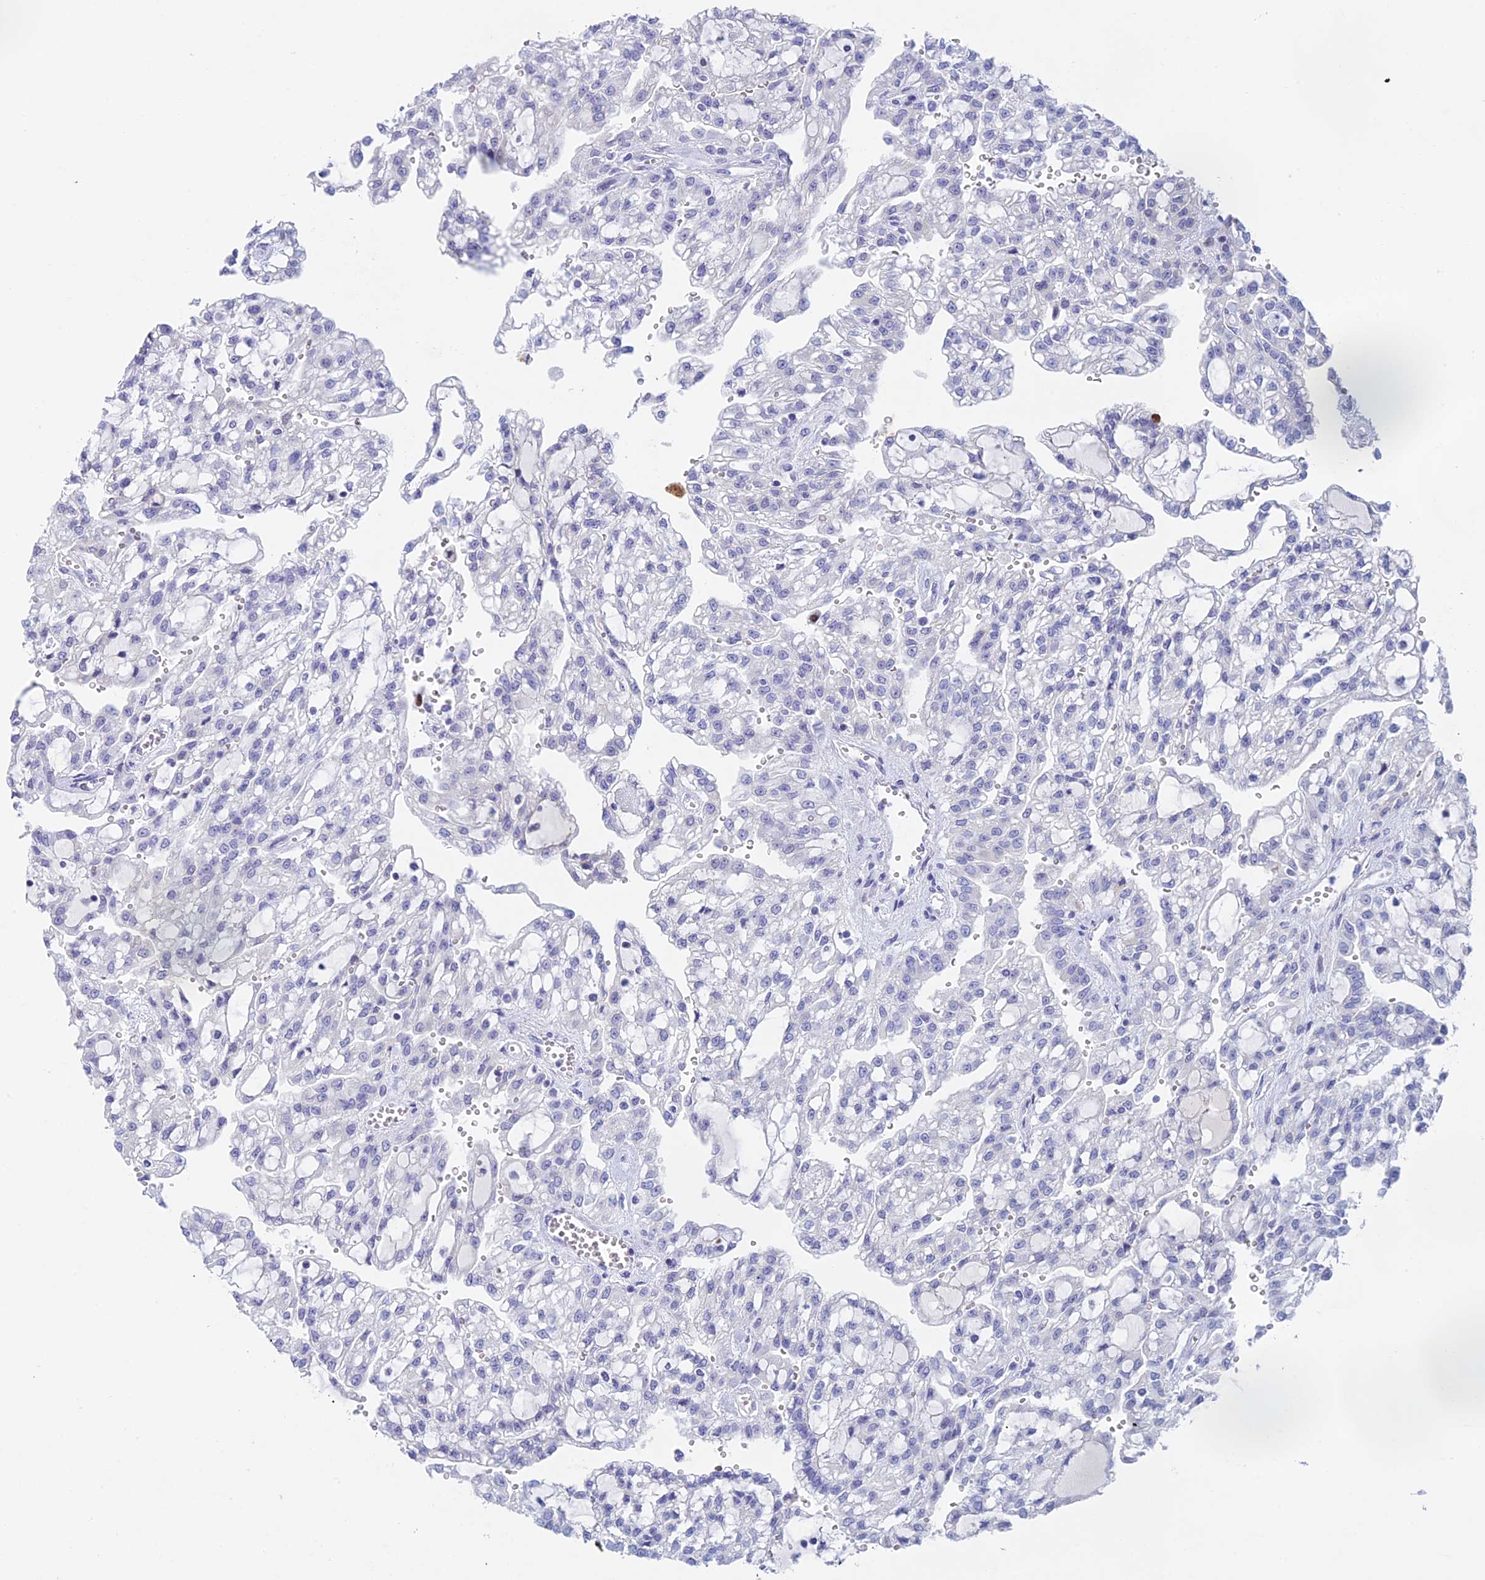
{"staining": {"intensity": "negative", "quantity": "none", "location": "none"}, "tissue": "renal cancer", "cell_type": "Tumor cells", "image_type": "cancer", "snomed": [{"axis": "morphology", "description": "Adenocarcinoma, NOS"}, {"axis": "topography", "description": "Kidney"}], "caption": "This is an IHC image of human renal cancer (adenocarcinoma). There is no expression in tumor cells.", "gene": "REXO5", "patient": {"sex": "male", "age": 63}}